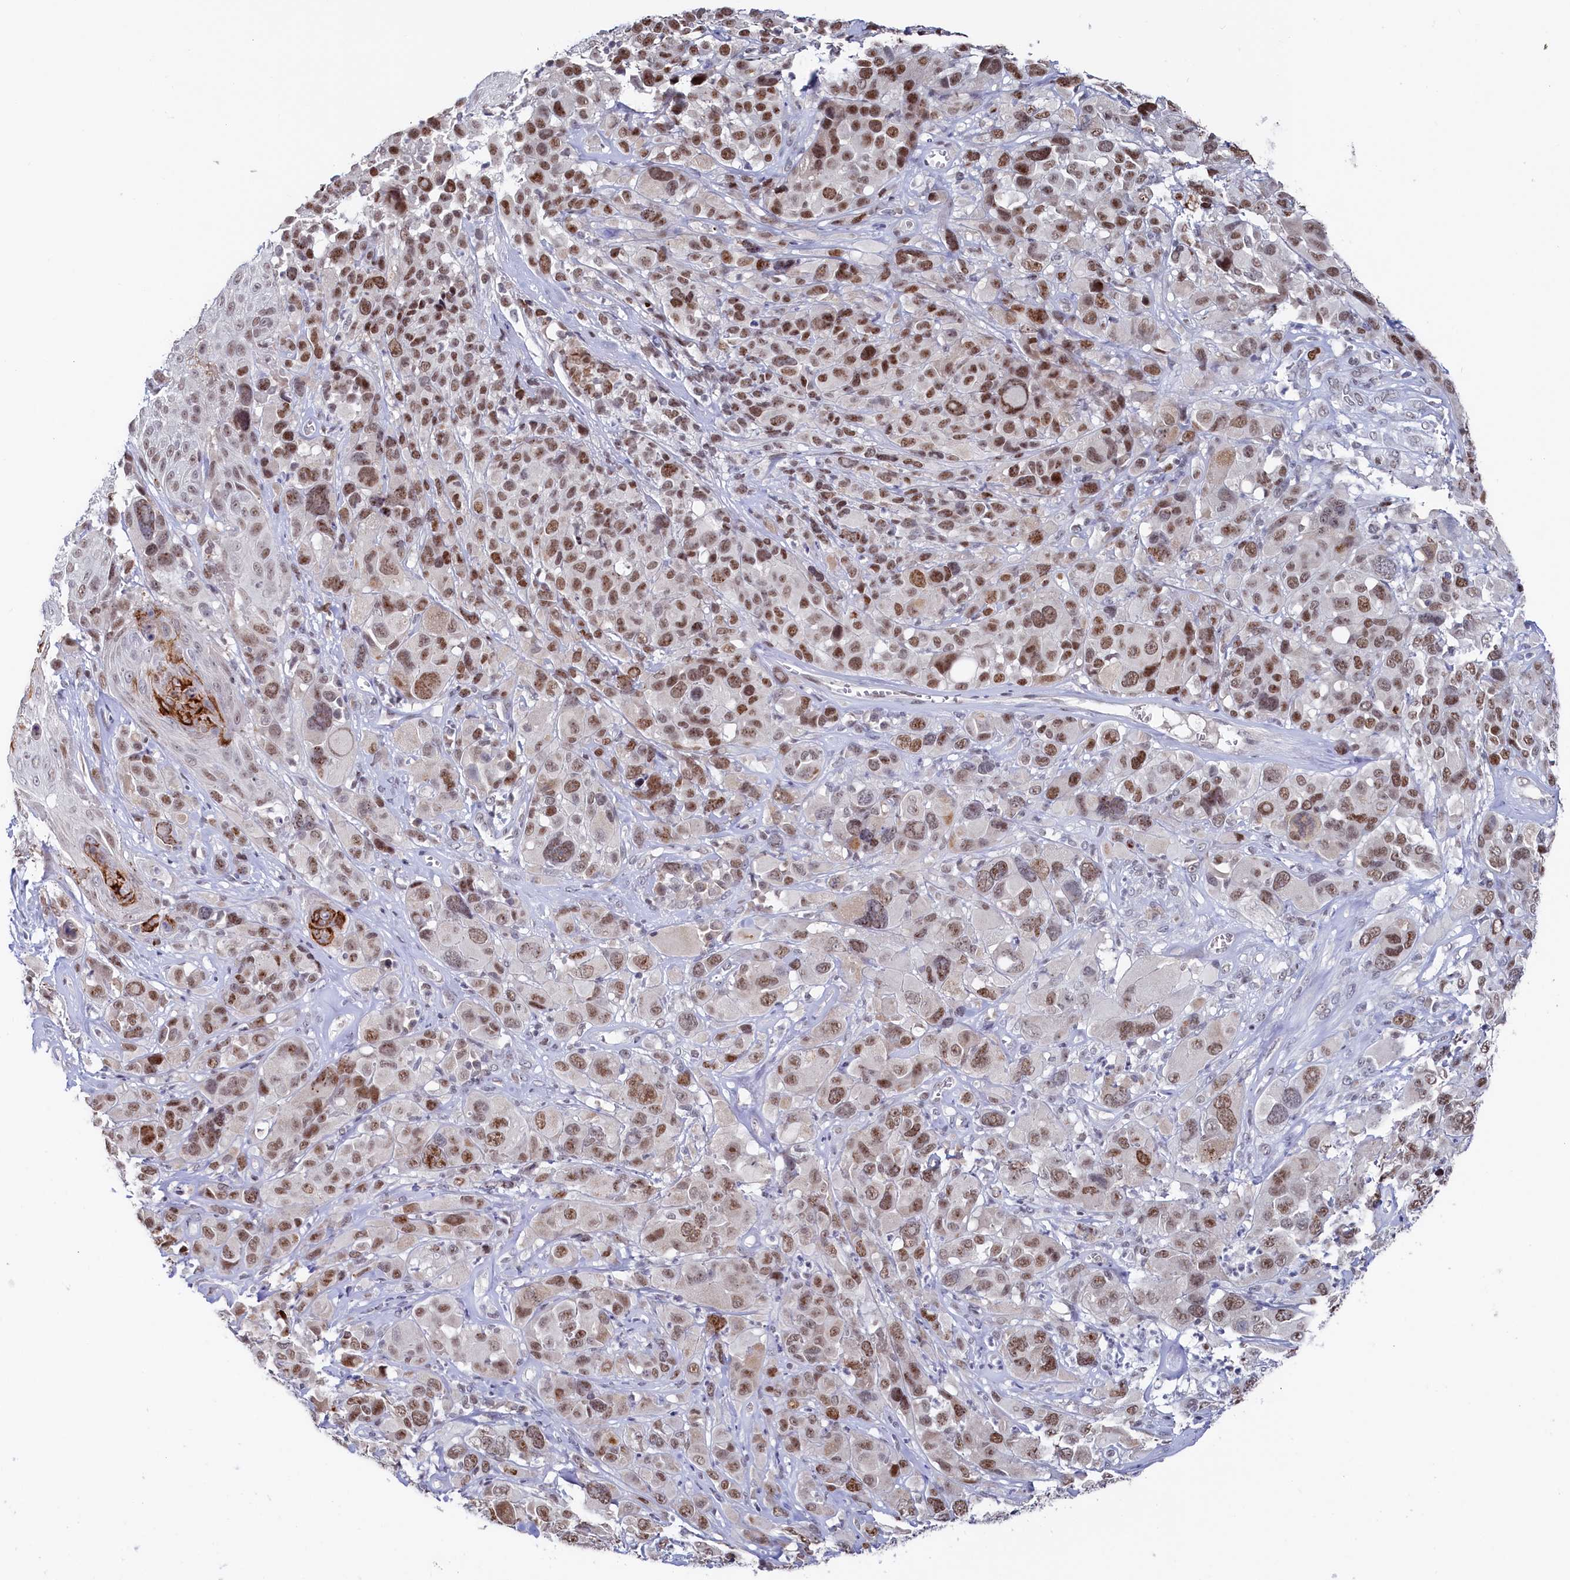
{"staining": {"intensity": "moderate", "quantity": ">75%", "location": "nuclear"}, "tissue": "melanoma", "cell_type": "Tumor cells", "image_type": "cancer", "snomed": [{"axis": "morphology", "description": "Malignant melanoma, NOS"}, {"axis": "topography", "description": "Skin of trunk"}], "caption": "IHC image of neoplastic tissue: malignant melanoma stained using immunohistochemistry (IHC) demonstrates medium levels of moderate protein expression localized specifically in the nuclear of tumor cells, appearing as a nuclear brown color.", "gene": "TIGD4", "patient": {"sex": "male", "age": 71}}